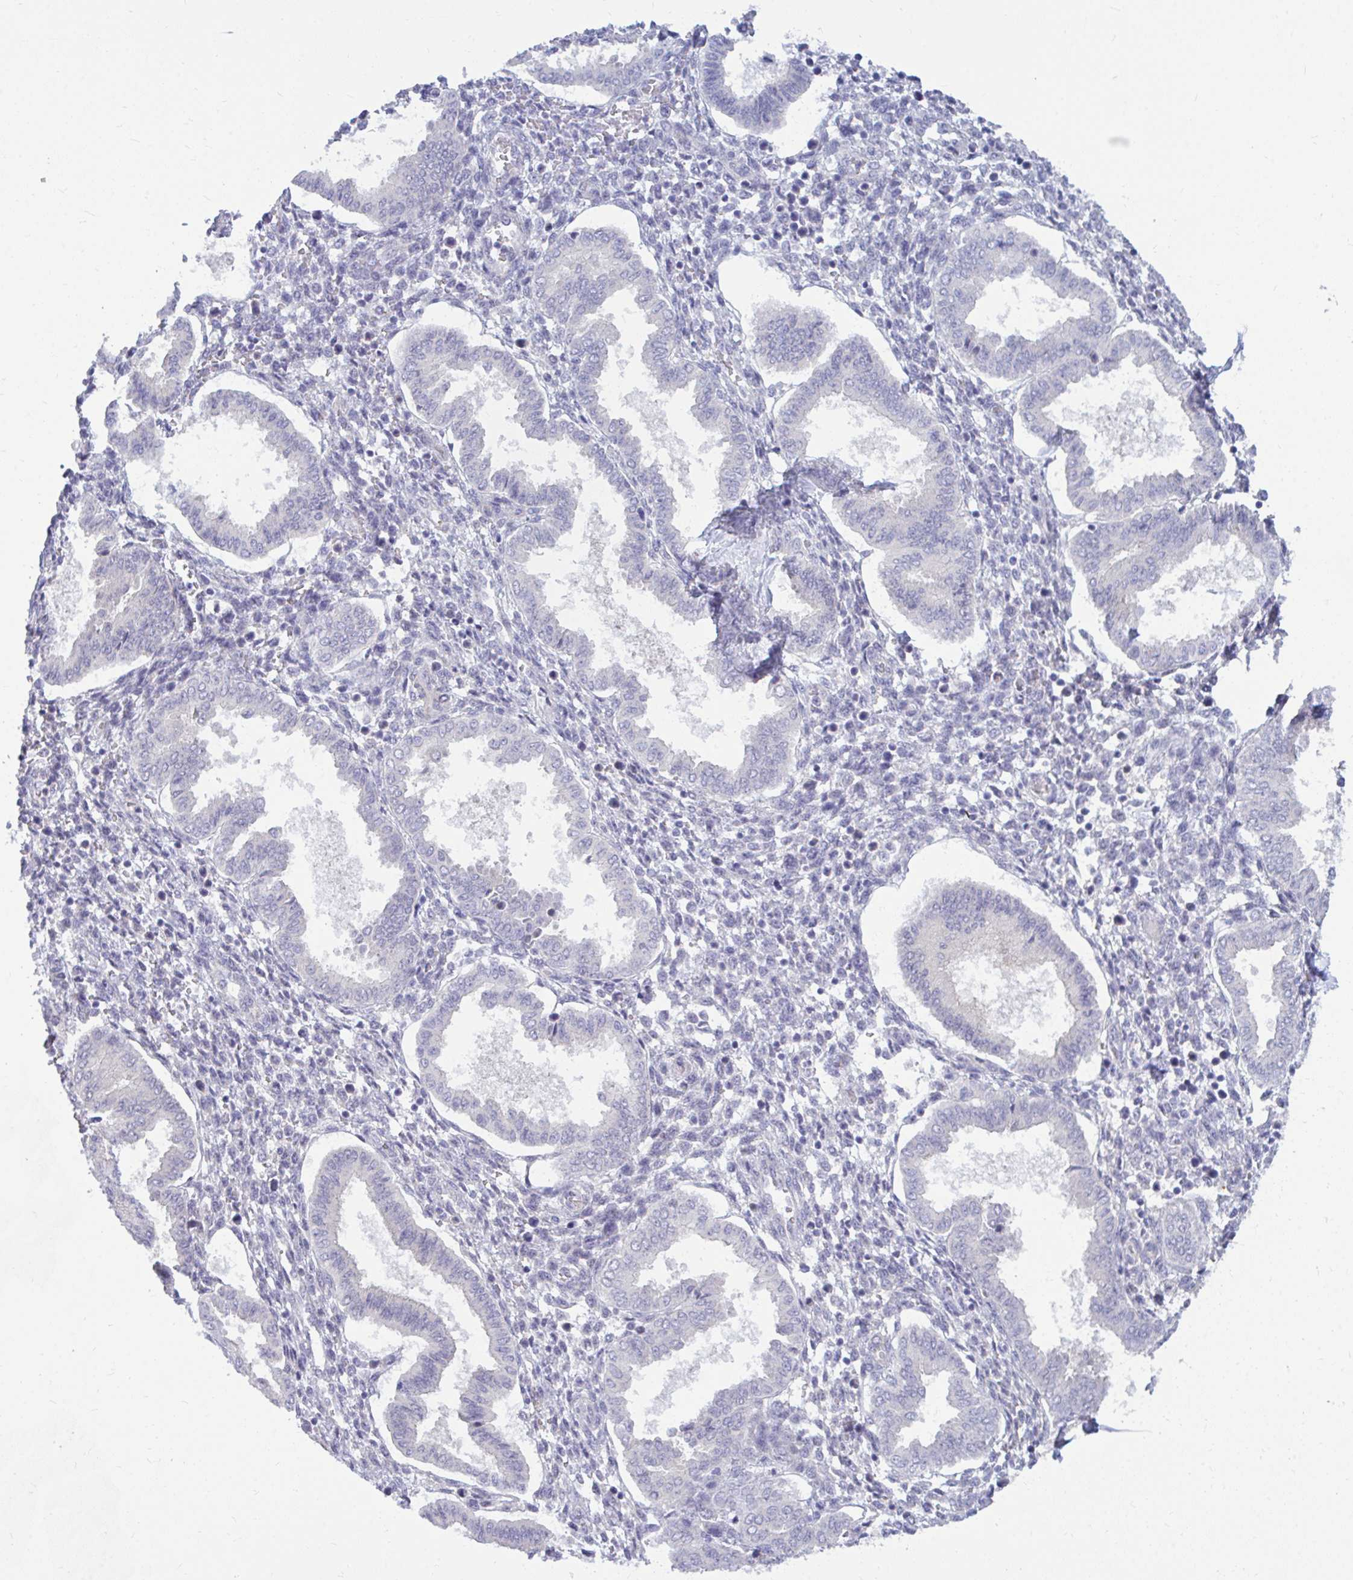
{"staining": {"intensity": "negative", "quantity": "none", "location": "none"}, "tissue": "endometrium", "cell_type": "Cells in endometrial stroma", "image_type": "normal", "snomed": [{"axis": "morphology", "description": "Normal tissue, NOS"}, {"axis": "topography", "description": "Endometrium"}], "caption": "Human endometrium stained for a protein using immunohistochemistry reveals no expression in cells in endometrial stroma.", "gene": "CSE1L", "patient": {"sex": "female", "age": 24}}